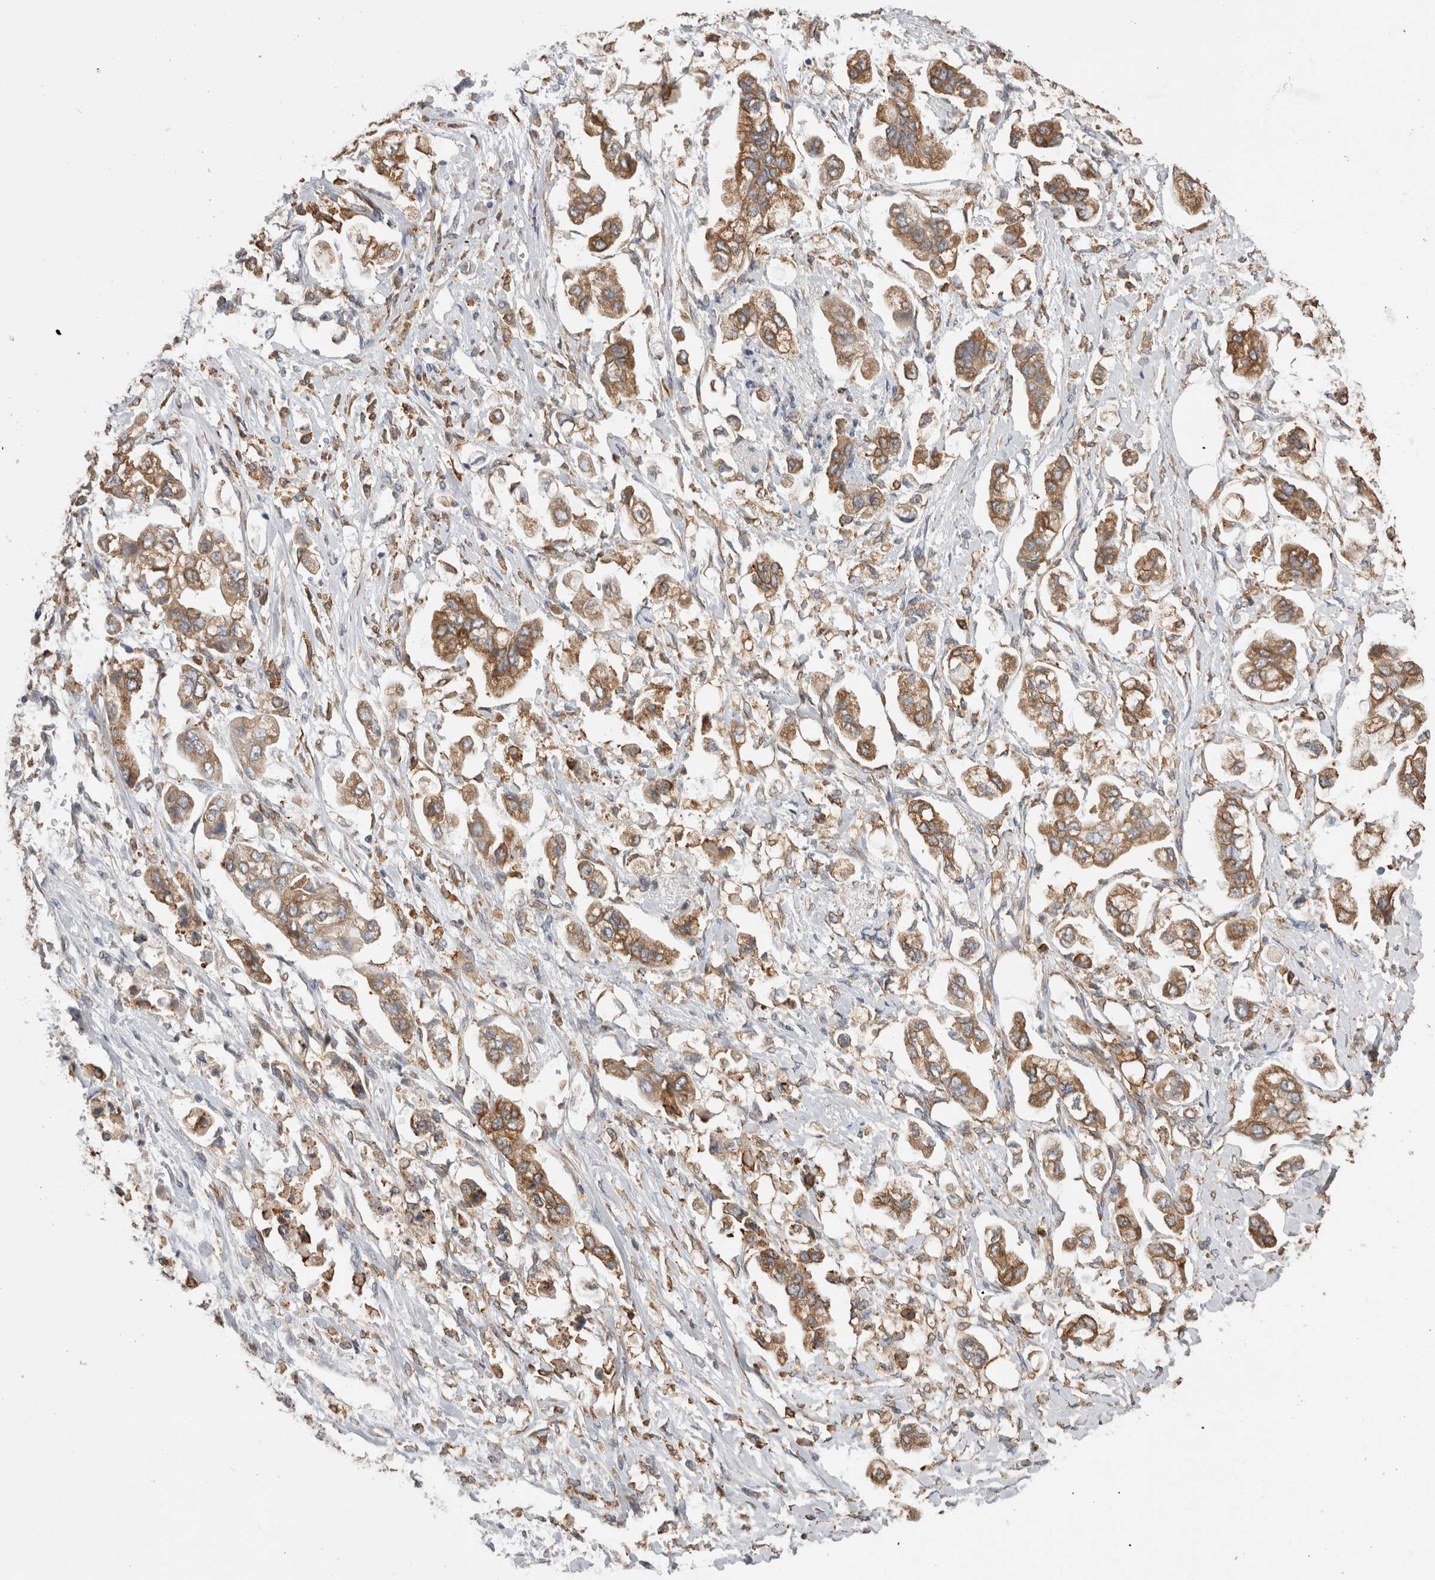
{"staining": {"intensity": "moderate", "quantity": ">75%", "location": "cytoplasmic/membranous"}, "tissue": "stomach cancer", "cell_type": "Tumor cells", "image_type": "cancer", "snomed": [{"axis": "morphology", "description": "Adenocarcinoma, NOS"}, {"axis": "topography", "description": "Stomach"}], "caption": "High-power microscopy captured an immunohistochemistry histopathology image of stomach cancer (adenocarcinoma), revealing moderate cytoplasmic/membranous staining in approximately >75% of tumor cells. The staining is performed using DAB brown chromogen to label protein expression. The nuclei are counter-stained blue using hematoxylin.", "gene": "LRPAP1", "patient": {"sex": "male", "age": 62}}